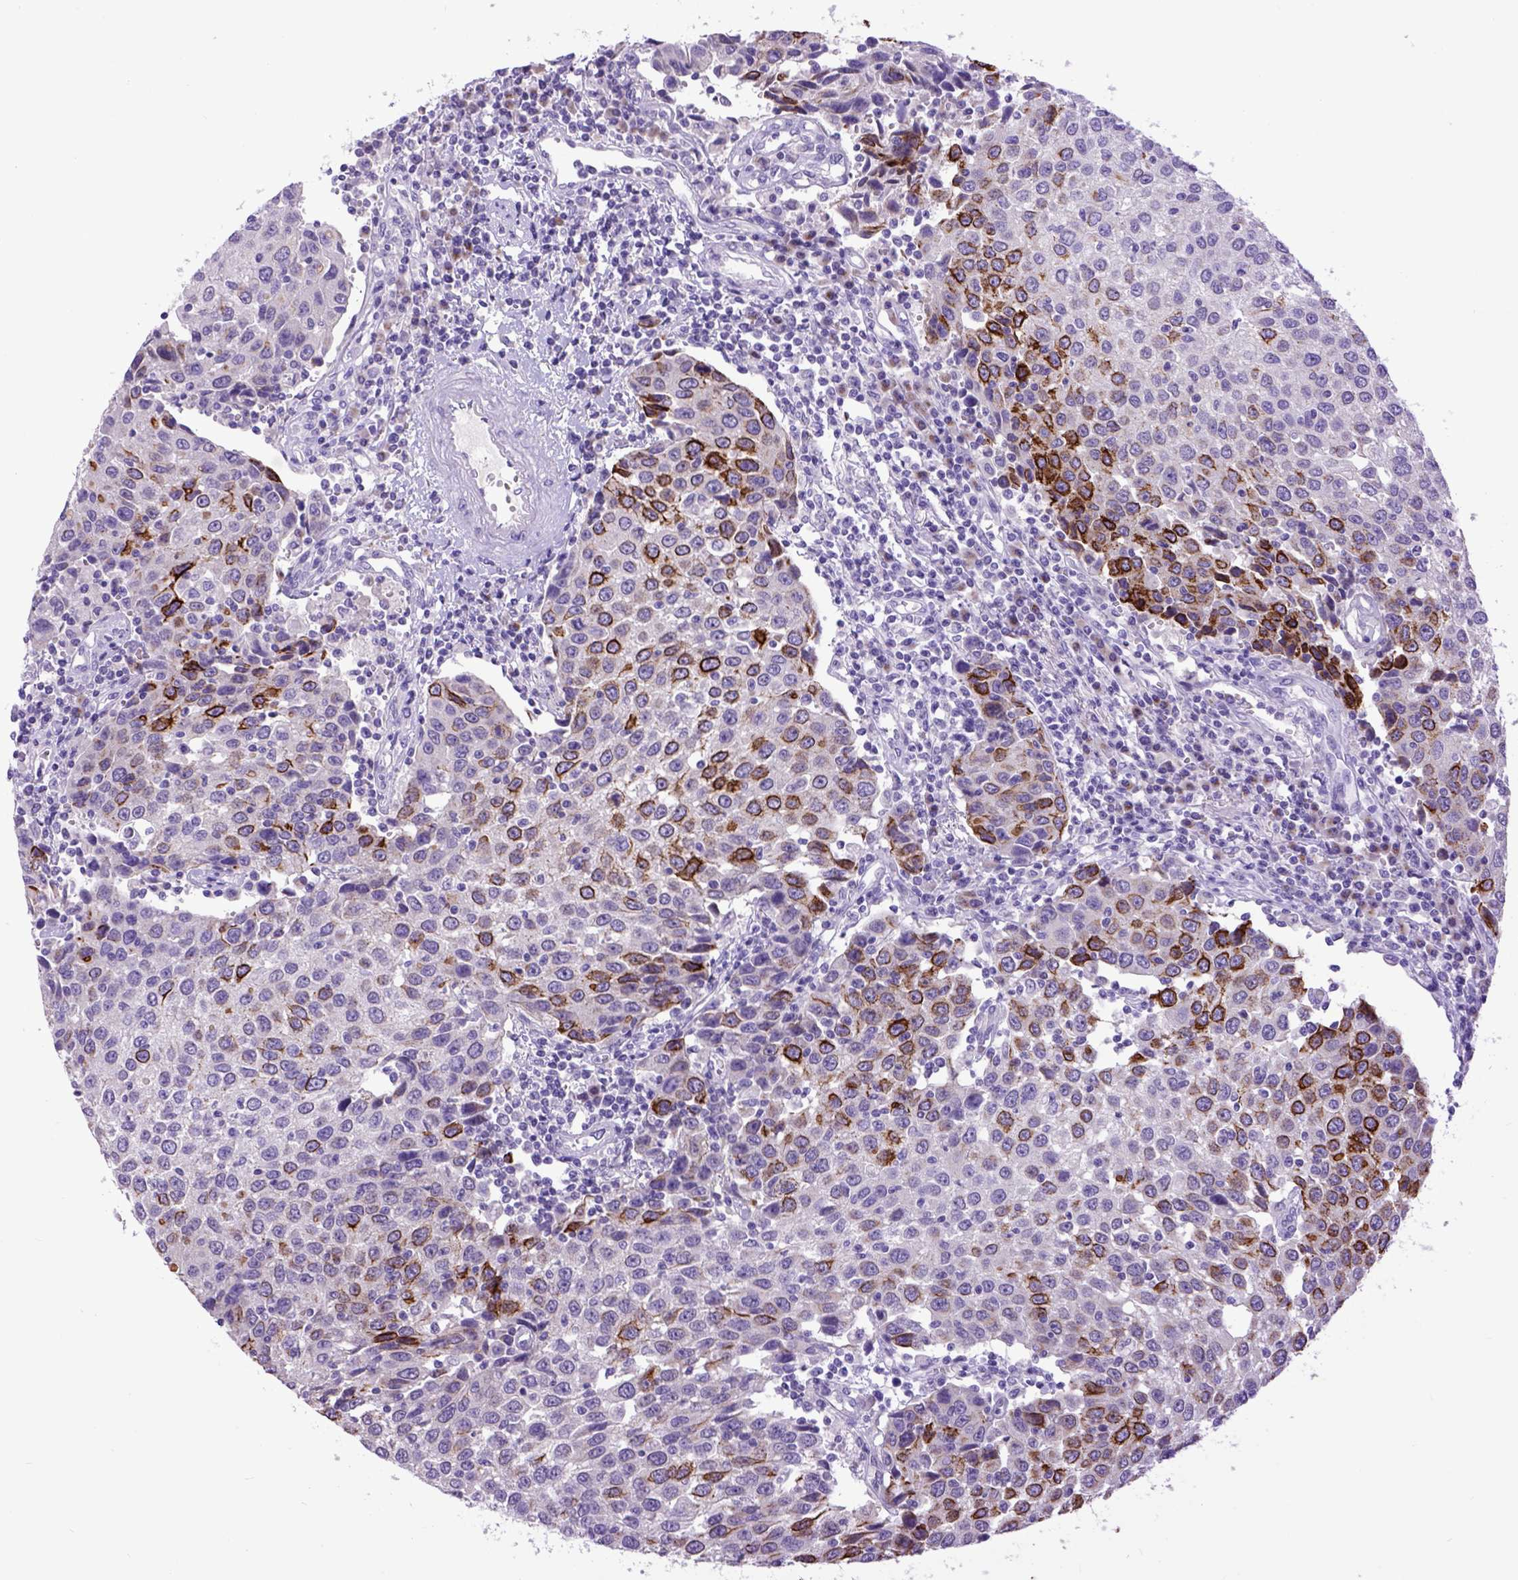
{"staining": {"intensity": "strong", "quantity": "<25%", "location": "cytoplasmic/membranous"}, "tissue": "urothelial cancer", "cell_type": "Tumor cells", "image_type": "cancer", "snomed": [{"axis": "morphology", "description": "Urothelial carcinoma, High grade"}, {"axis": "topography", "description": "Urinary bladder"}], "caption": "DAB immunohistochemical staining of urothelial cancer reveals strong cytoplasmic/membranous protein expression in approximately <25% of tumor cells.", "gene": "RAB25", "patient": {"sex": "female", "age": 85}}